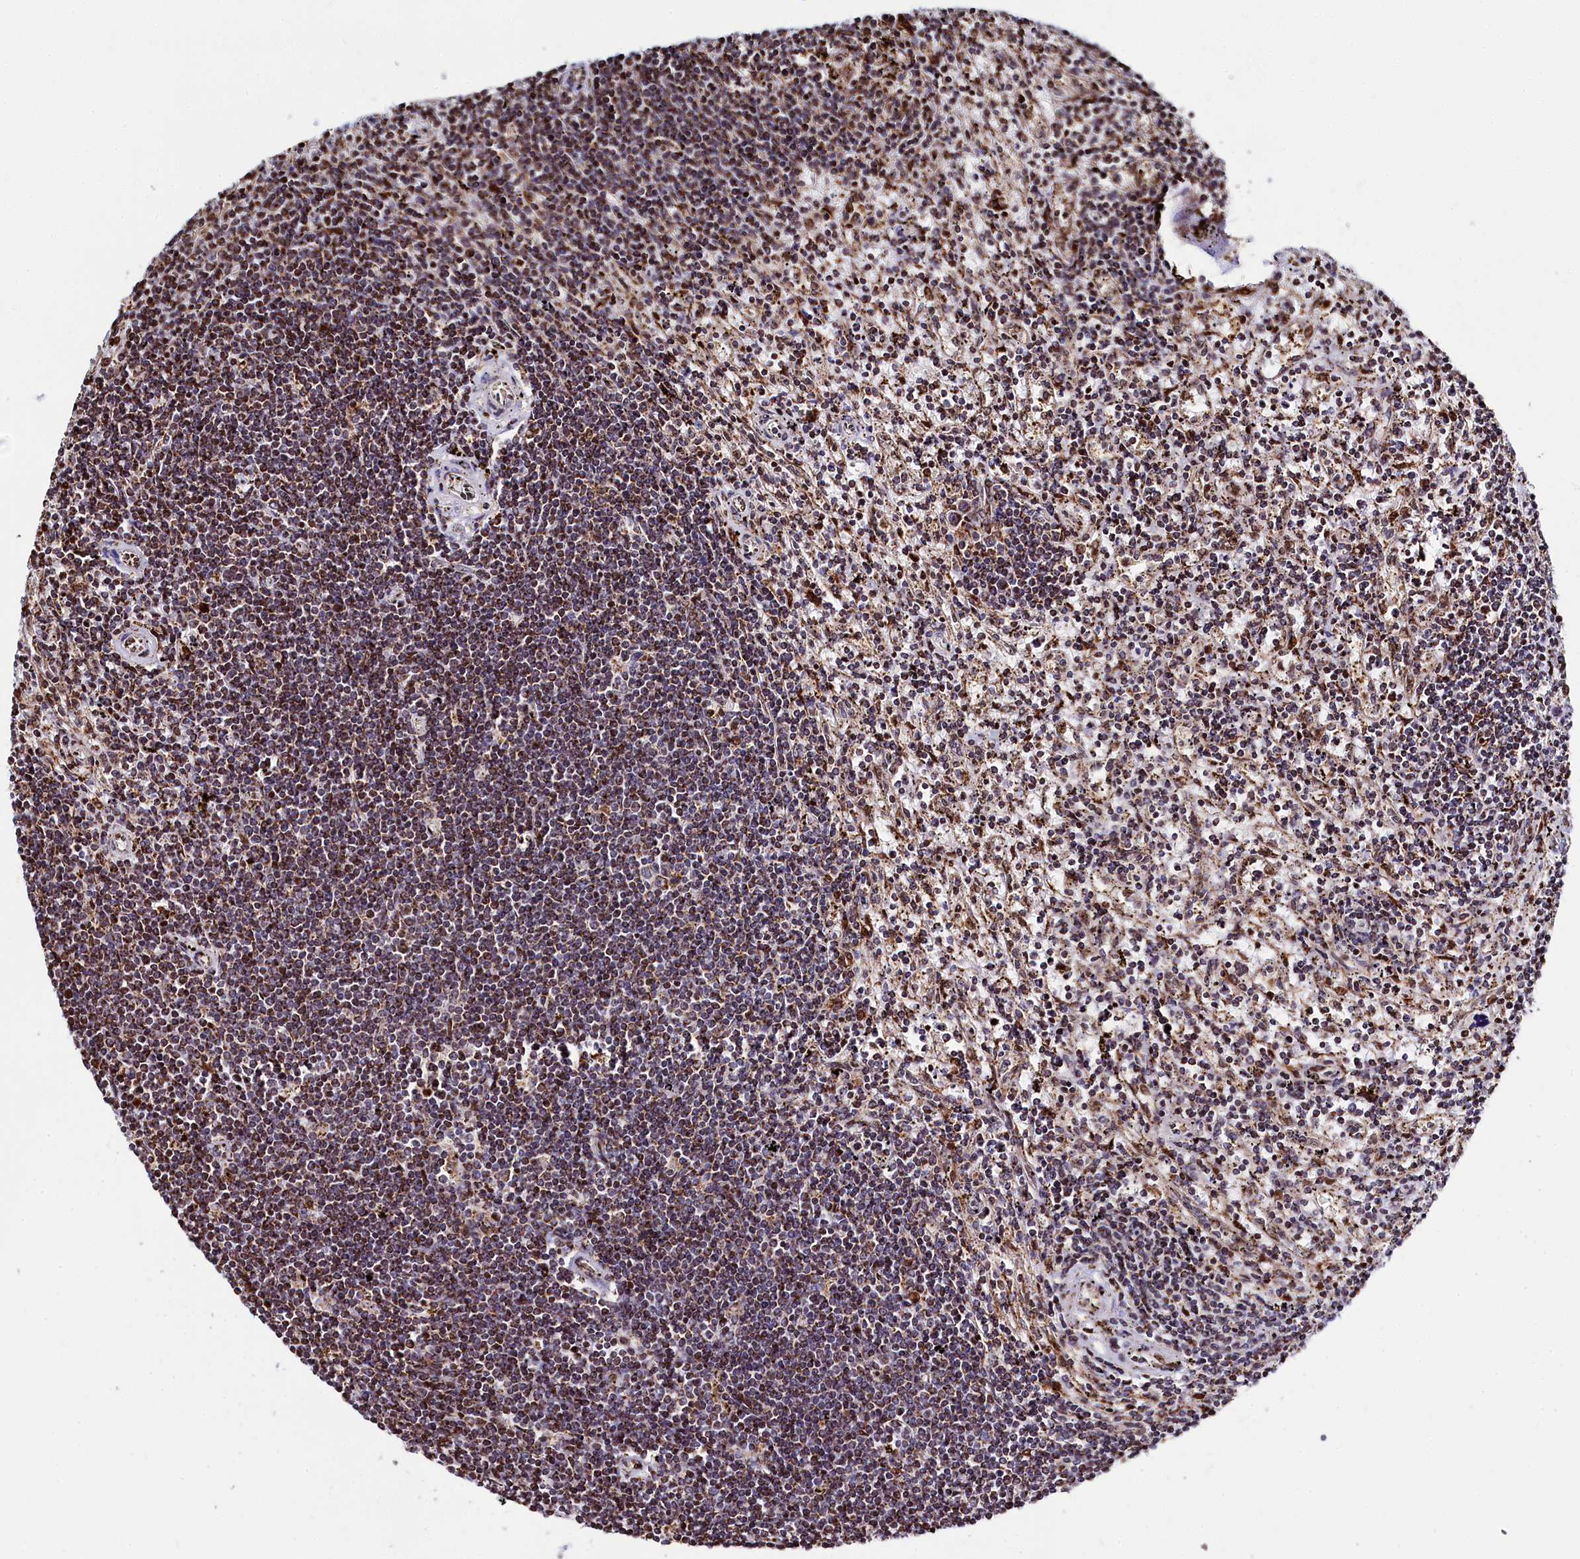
{"staining": {"intensity": "moderate", "quantity": "25%-75%", "location": "cytoplasmic/membranous"}, "tissue": "lymphoma", "cell_type": "Tumor cells", "image_type": "cancer", "snomed": [{"axis": "morphology", "description": "Malignant lymphoma, non-Hodgkin's type, Low grade"}, {"axis": "topography", "description": "Spleen"}], "caption": "Protein expression analysis of human malignant lymphoma, non-Hodgkin's type (low-grade) reveals moderate cytoplasmic/membranous positivity in about 25%-75% of tumor cells.", "gene": "HDGFL3", "patient": {"sex": "male", "age": 76}}